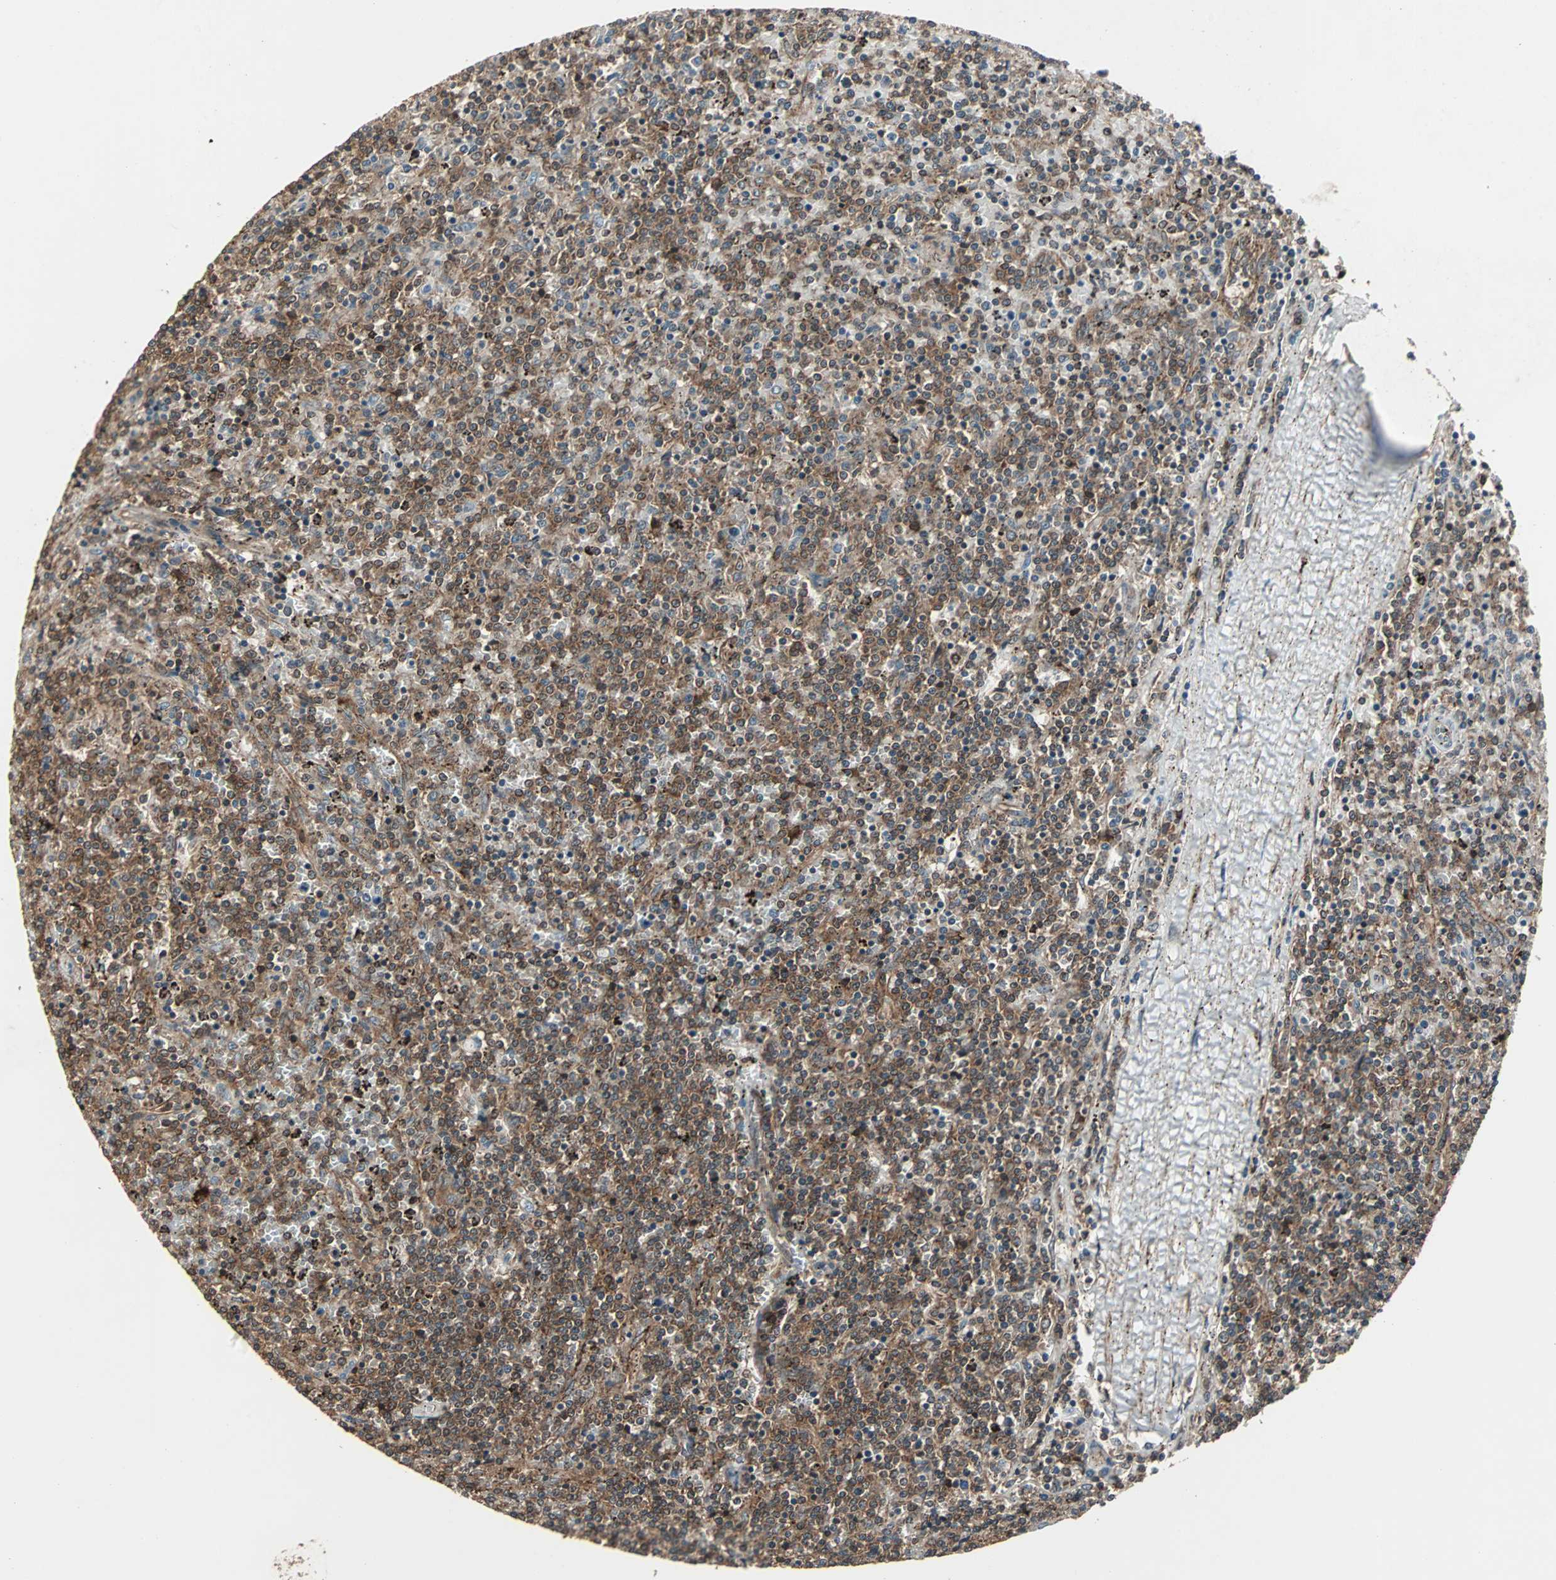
{"staining": {"intensity": "strong", "quantity": ">75%", "location": "cytoplasmic/membranous"}, "tissue": "lymphoma", "cell_type": "Tumor cells", "image_type": "cancer", "snomed": [{"axis": "morphology", "description": "Malignant lymphoma, non-Hodgkin's type, Low grade"}, {"axis": "topography", "description": "Spleen"}], "caption": "A high amount of strong cytoplasmic/membranous positivity is present in approximately >75% of tumor cells in lymphoma tissue. (DAB (3,3'-diaminobenzidine) IHC with brightfield microscopy, high magnification).", "gene": "RAB7A", "patient": {"sex": "female", "age": 50}}